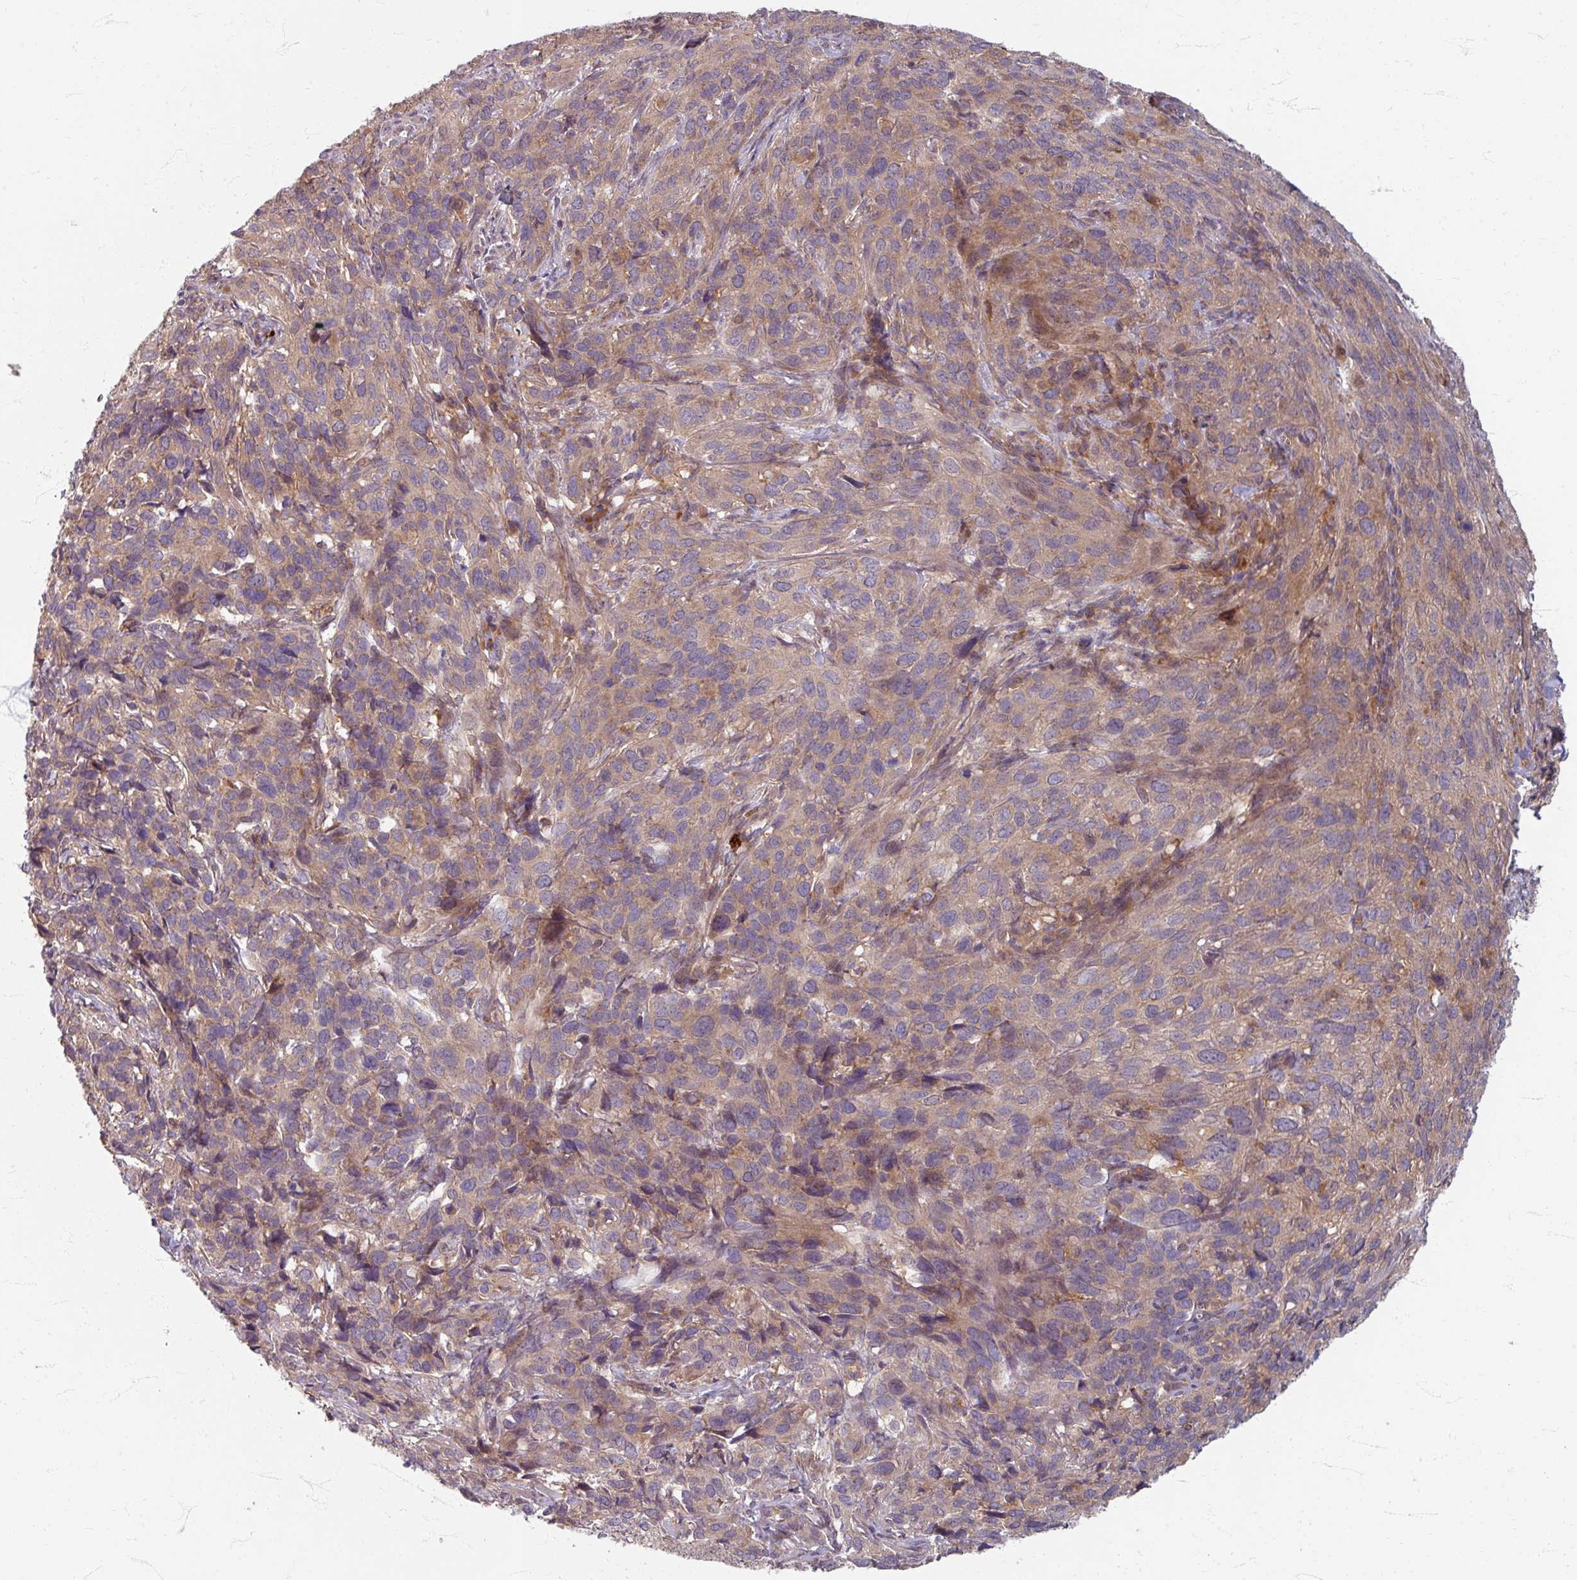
{"staining": {"intensity": "weak", "quantity": "25%-75%", "location": "cytoplasmic/membranous"}, "tissue": "cervical cancer", "cell_type": "Tumor cells", "image_type": "cancer", "snomed": [{"axis": "morphology", "description": "Squamous cell carcinoma, NOS"}, {"axis": "topography", "description": "Cervix"}], "caption": "Cervical squamous cell carcinoma stained with IHC exhibits weak cytoplasmic/membranous staining in approximately 25%-75% of tumor cells. (IHC, brightfield microscopy, high magnification).", "gene": "STAM", "patient": {"sex": "female", "age": 51}}